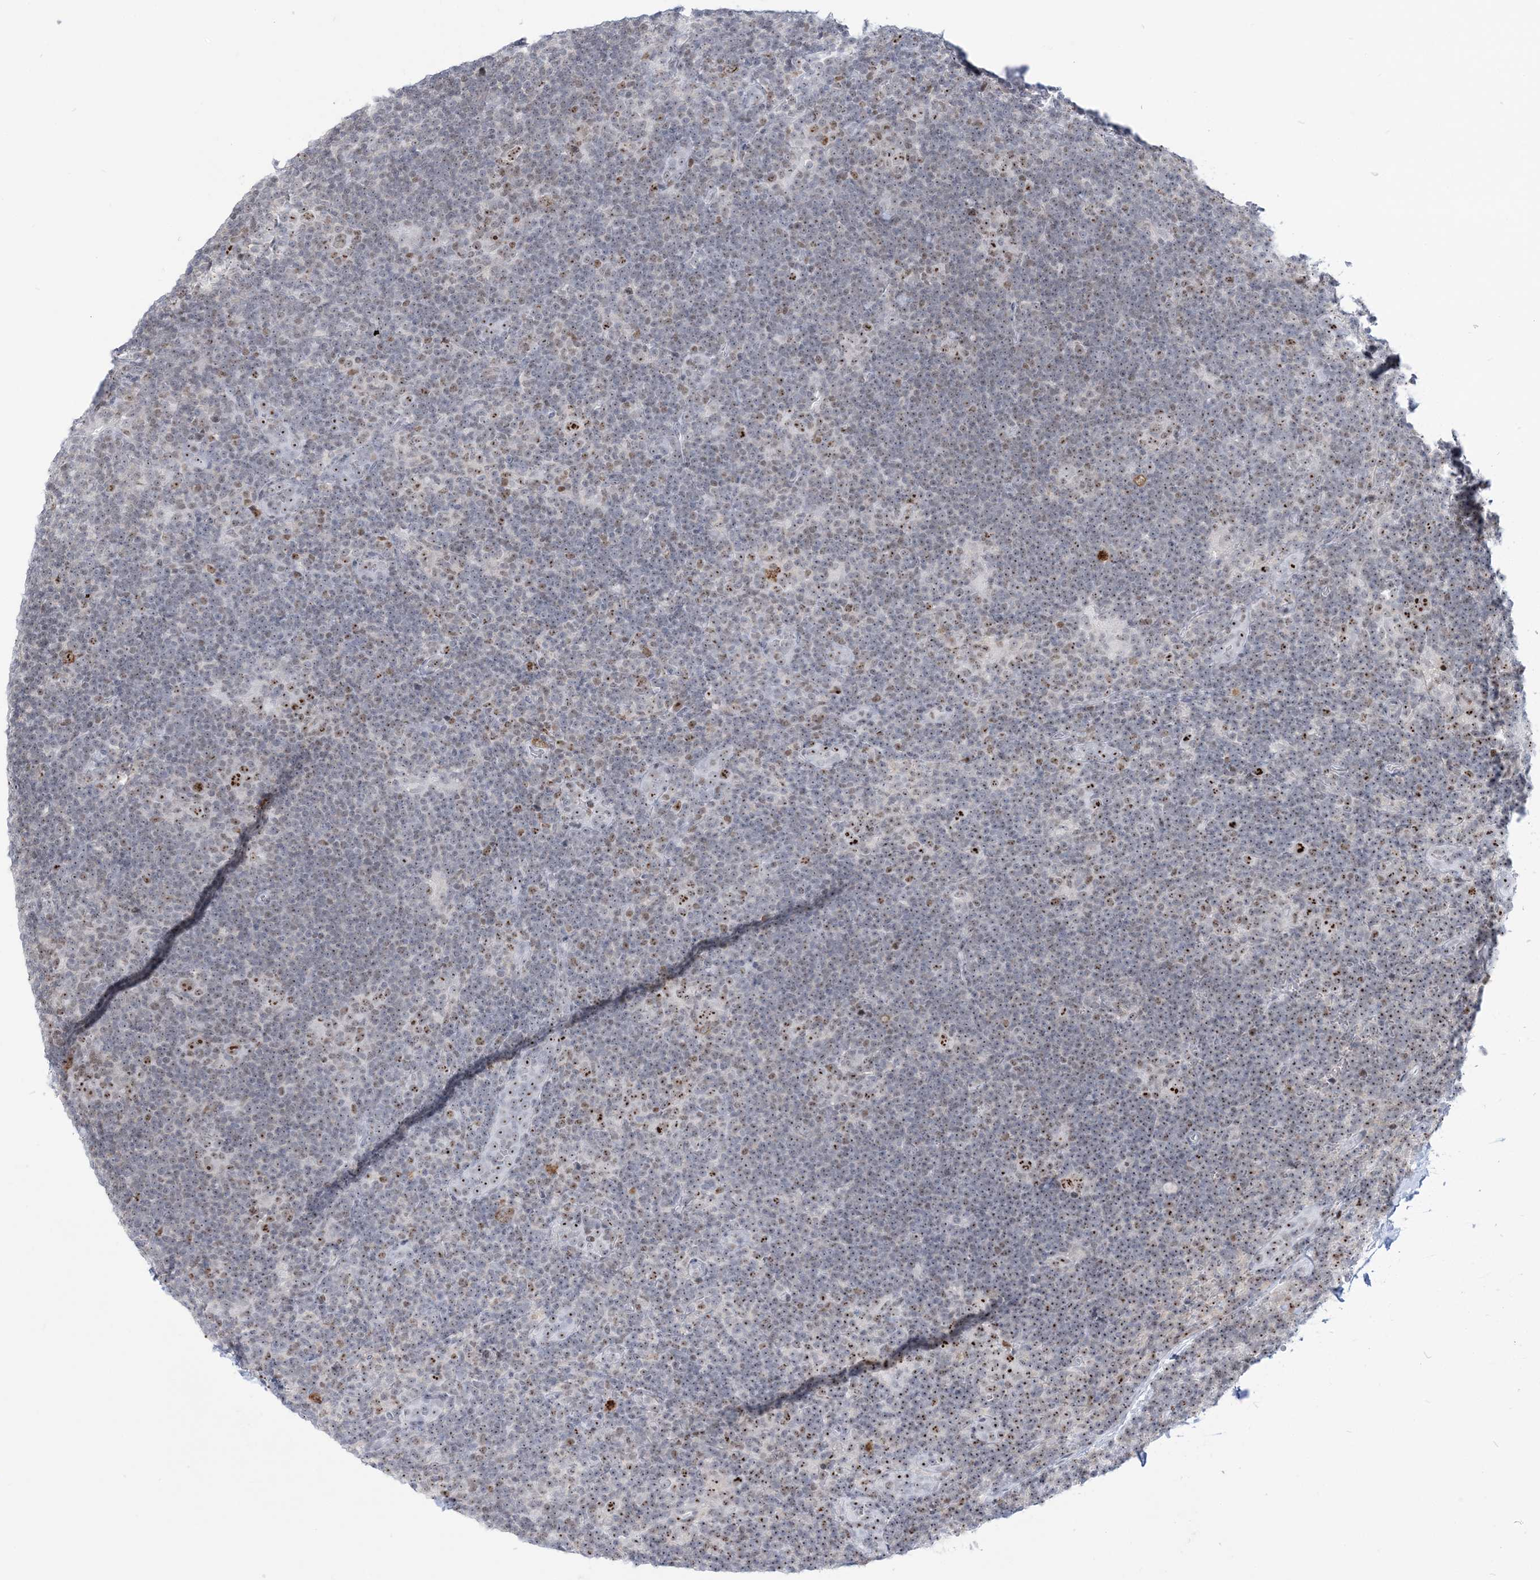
{"staining": {"intensity": "strong", "quantity": ">75%", "location": "nuclear"}, "tissue": "lymphoma", "cell_type": "Tumor cells", "image_type": "cancer", "snomed": [{"axis": "morphology", "description": "Hodgkin's disease, NOS"}, {"axis": "topography", "description": "Lymph node"}], "caption": "Approximately >75% of tumor cells in Hodgkin's disease display strong nuclear protein positivity as visualized by brown immunohistochemical staining.", "gene": "DDX21", "patient": {"sex": "female", "age": 57}}